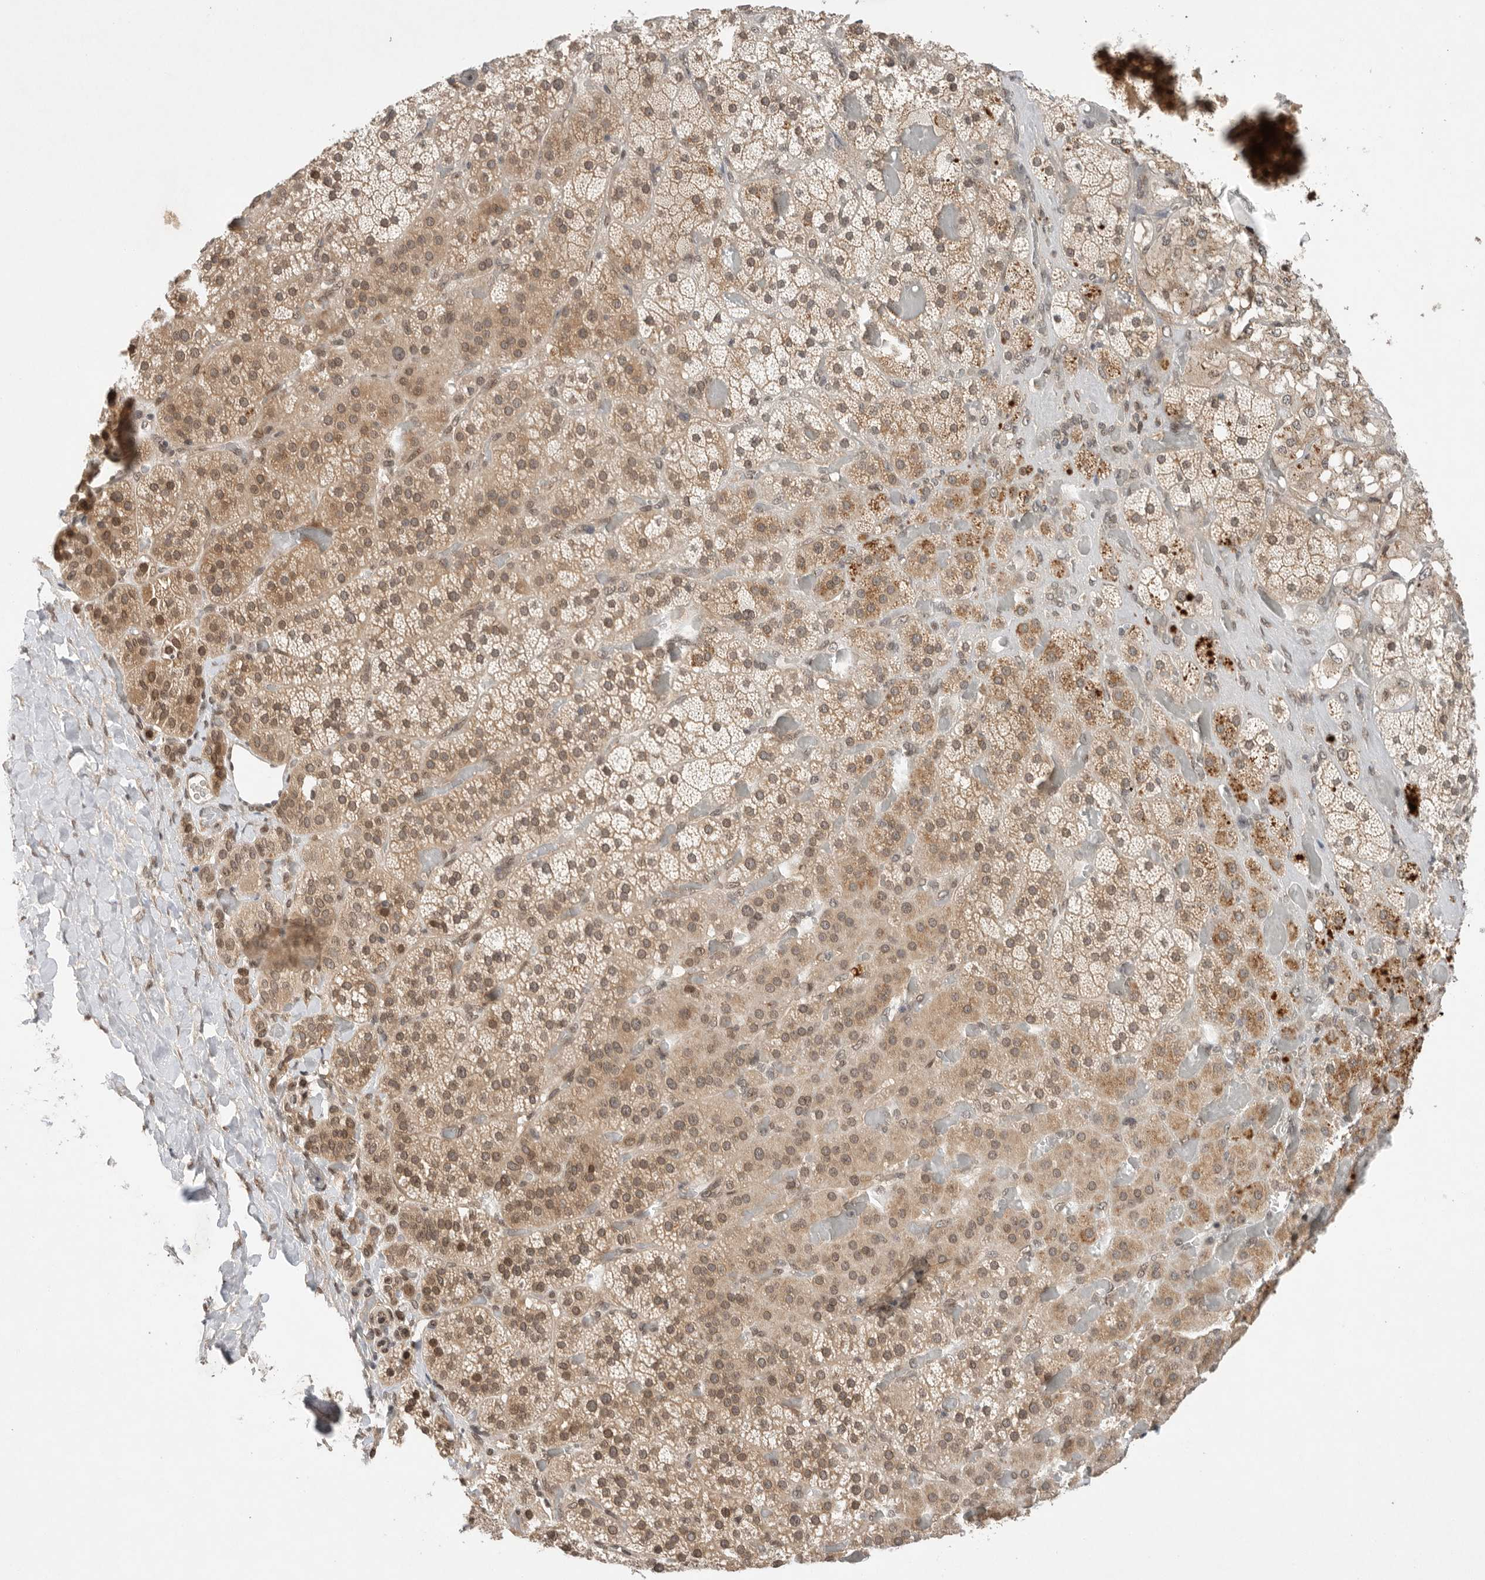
{"staining": {"intensity": "moderate", "quantity": ">75%", "location": "cytoplasmic/membranous,nuclear"}, "tissue": "adrenal gland", "cell_type": "Glandular cells", "image_type": "normal", "snomed": [{"axis": "morphology", "description": "Normal tissue, NOS"}, {"axis": "topography", "description": "Adrenal gland"}], "caption": "Immunohistochemical staining of unremarkable adrenal gland exhibits >75% levels of moderate cytoplasmic/membranous,nuclear protein positivity in approximately >75% of glandular cells. The staining was performed using DAB to visualize the protein expression in brown, while the nuclei were stained in blue with hematoxylin (Magnification: 20x).", "gene": "LEMD3", "patient": {"sex": "male", "age": 57}}